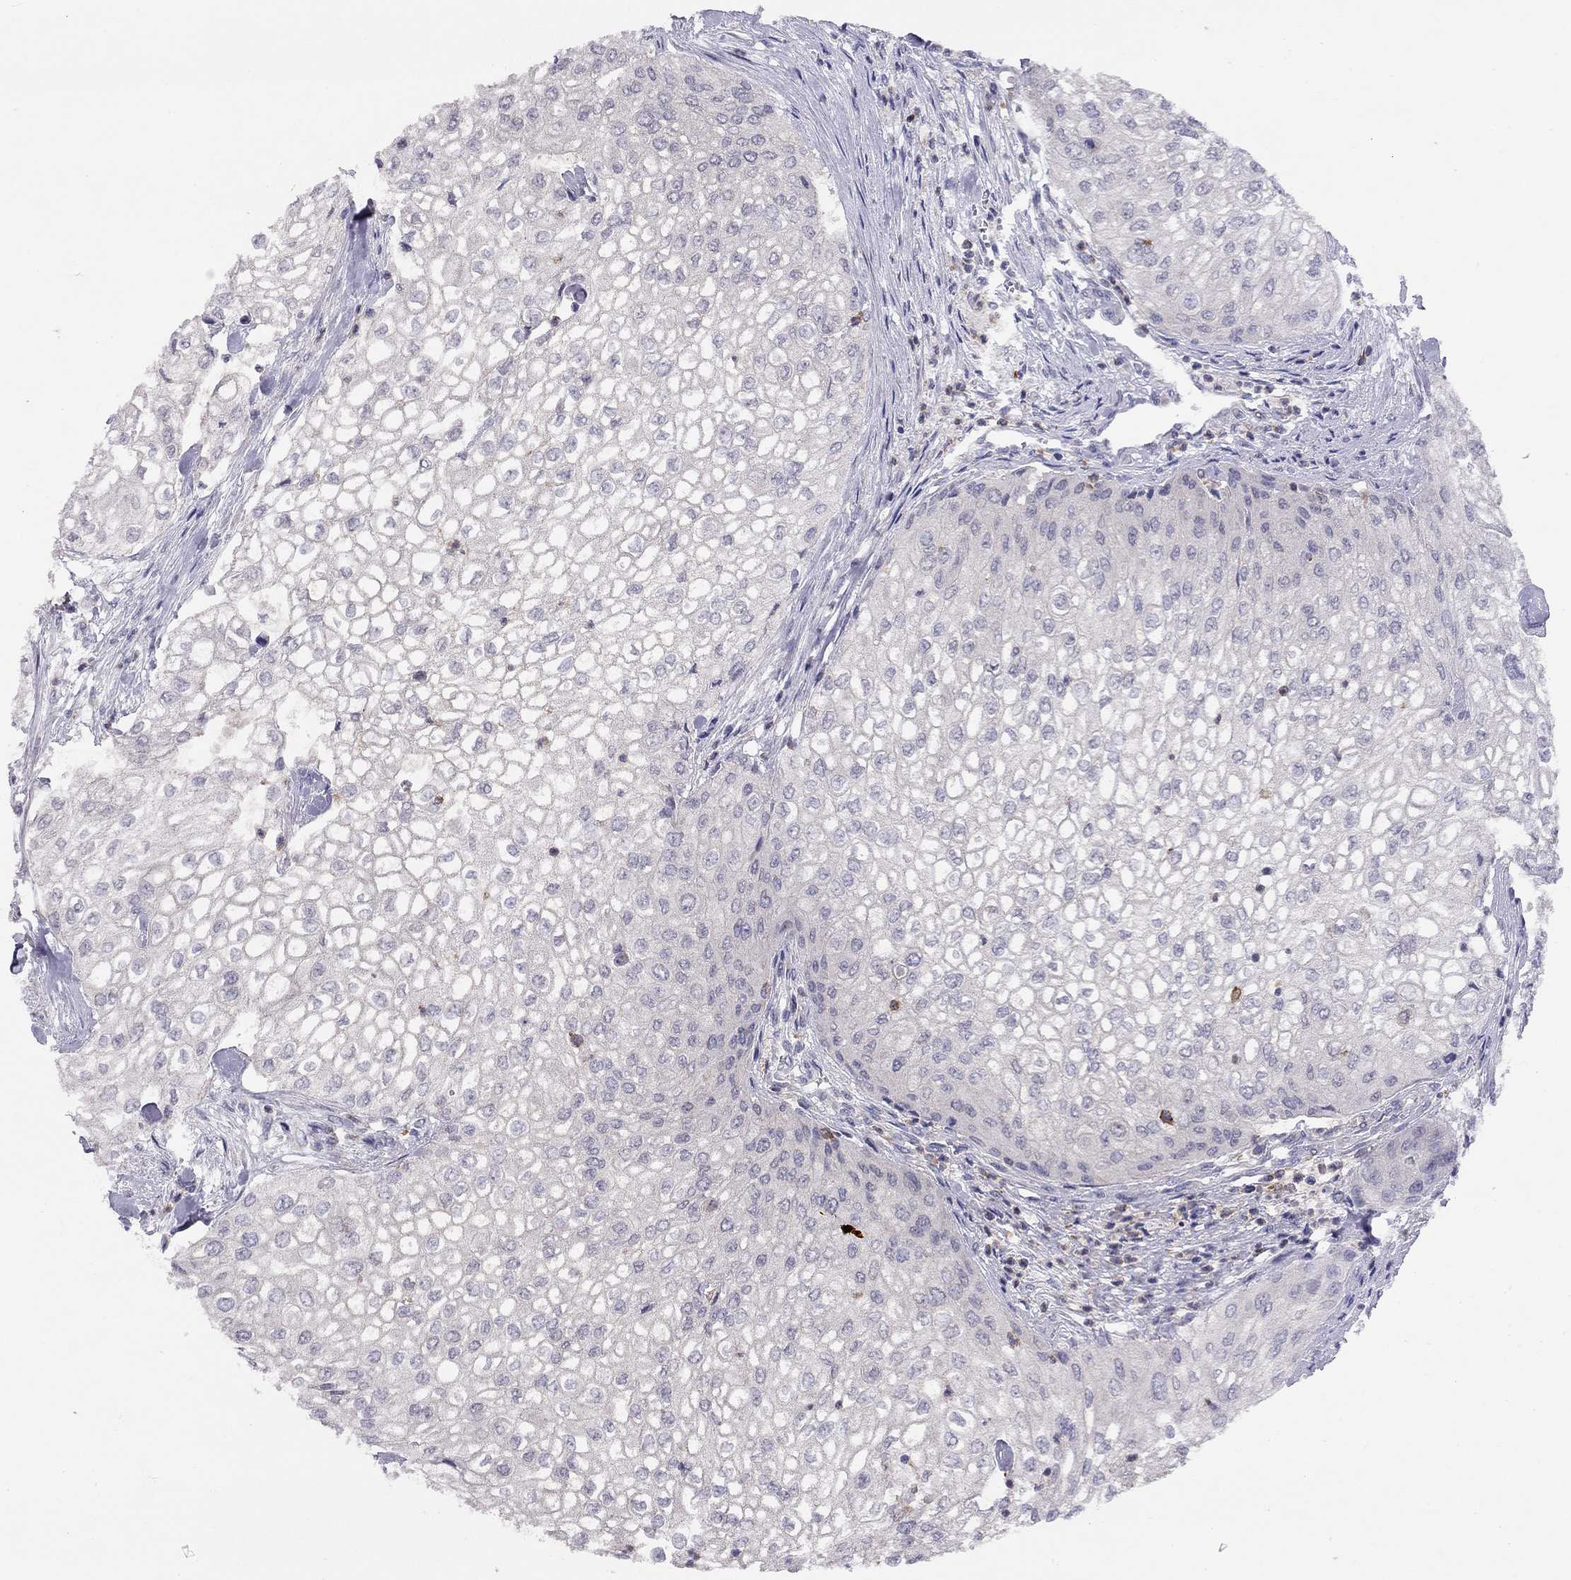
{"staining": {"intensity": "negative", "quantity": "none", "location": "none"}, "tissue": "urothelial cancer", "cell_type": "Tumor cells", "image_type": "cancer", "snomed": [{"axis": "morphology", "description": "Urothelial carcinoma, High grade"}, {"axis": "topography", "description": "Urinary bladder"}], "caption": "Immunohistochemistry (IHC) of human urothelial carcinoma (high-grade) displays no staining in tumor cells. (DAB (3,3'-diaminobenzidine) IHC with hematoxylin counter stain).", "gene": "CITED1", "patient": {"sex": "male", "age": 62}}